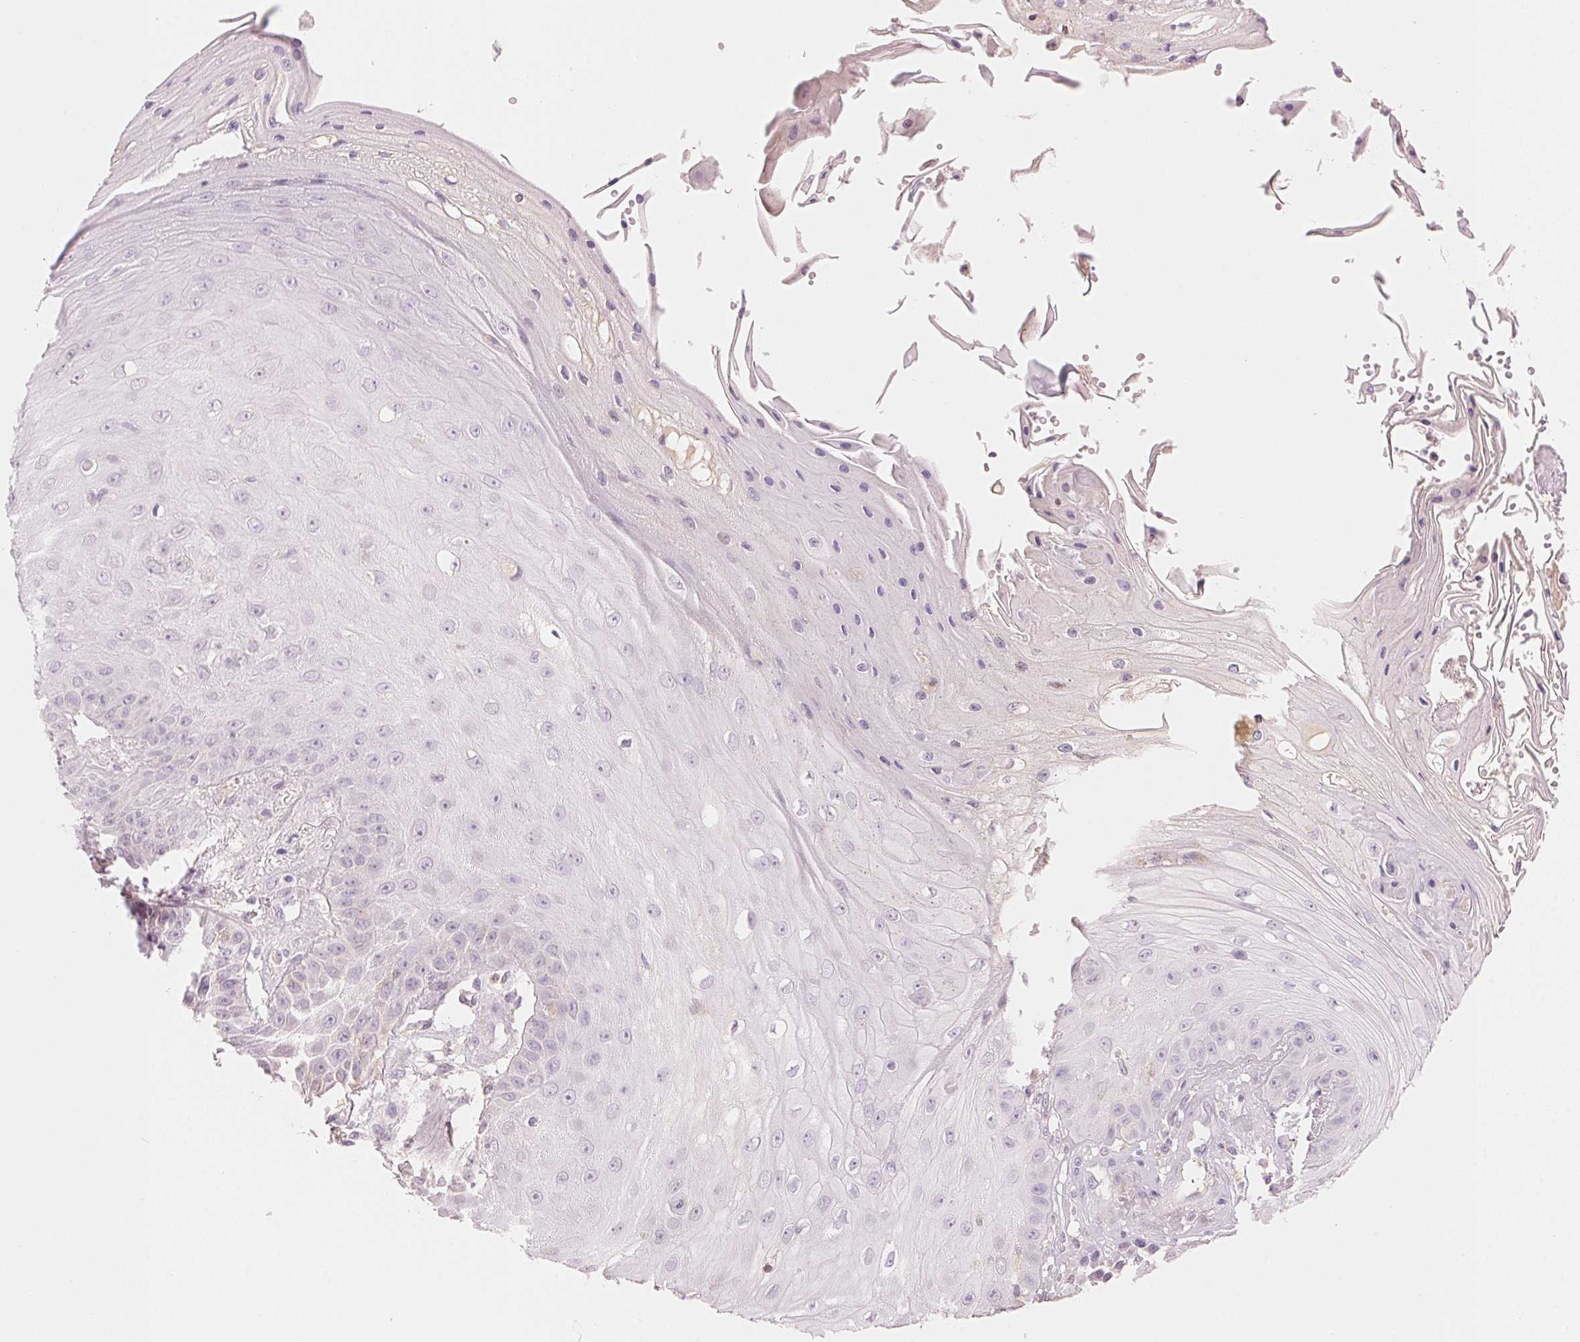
{"staining": {"intensity": "weak", "quantity": "<25%", "location": "cytoplasmic/membranous"}, "tissue": "skin cancer", "cell_type": "Tumor cells", "image_type": "cancer", "snomed": [{"axis": "morphology", "description": "Squamous cell carcinoma, NOS"}, {"axis": "topography", "description": "Skin"}], "caption": "Histopathology image shows no significant protein positivity in tumor cells of squamous cell carcinoma (skin).", "gene": "HOXB13", "patient": {"sex": "male", "age": 70}}